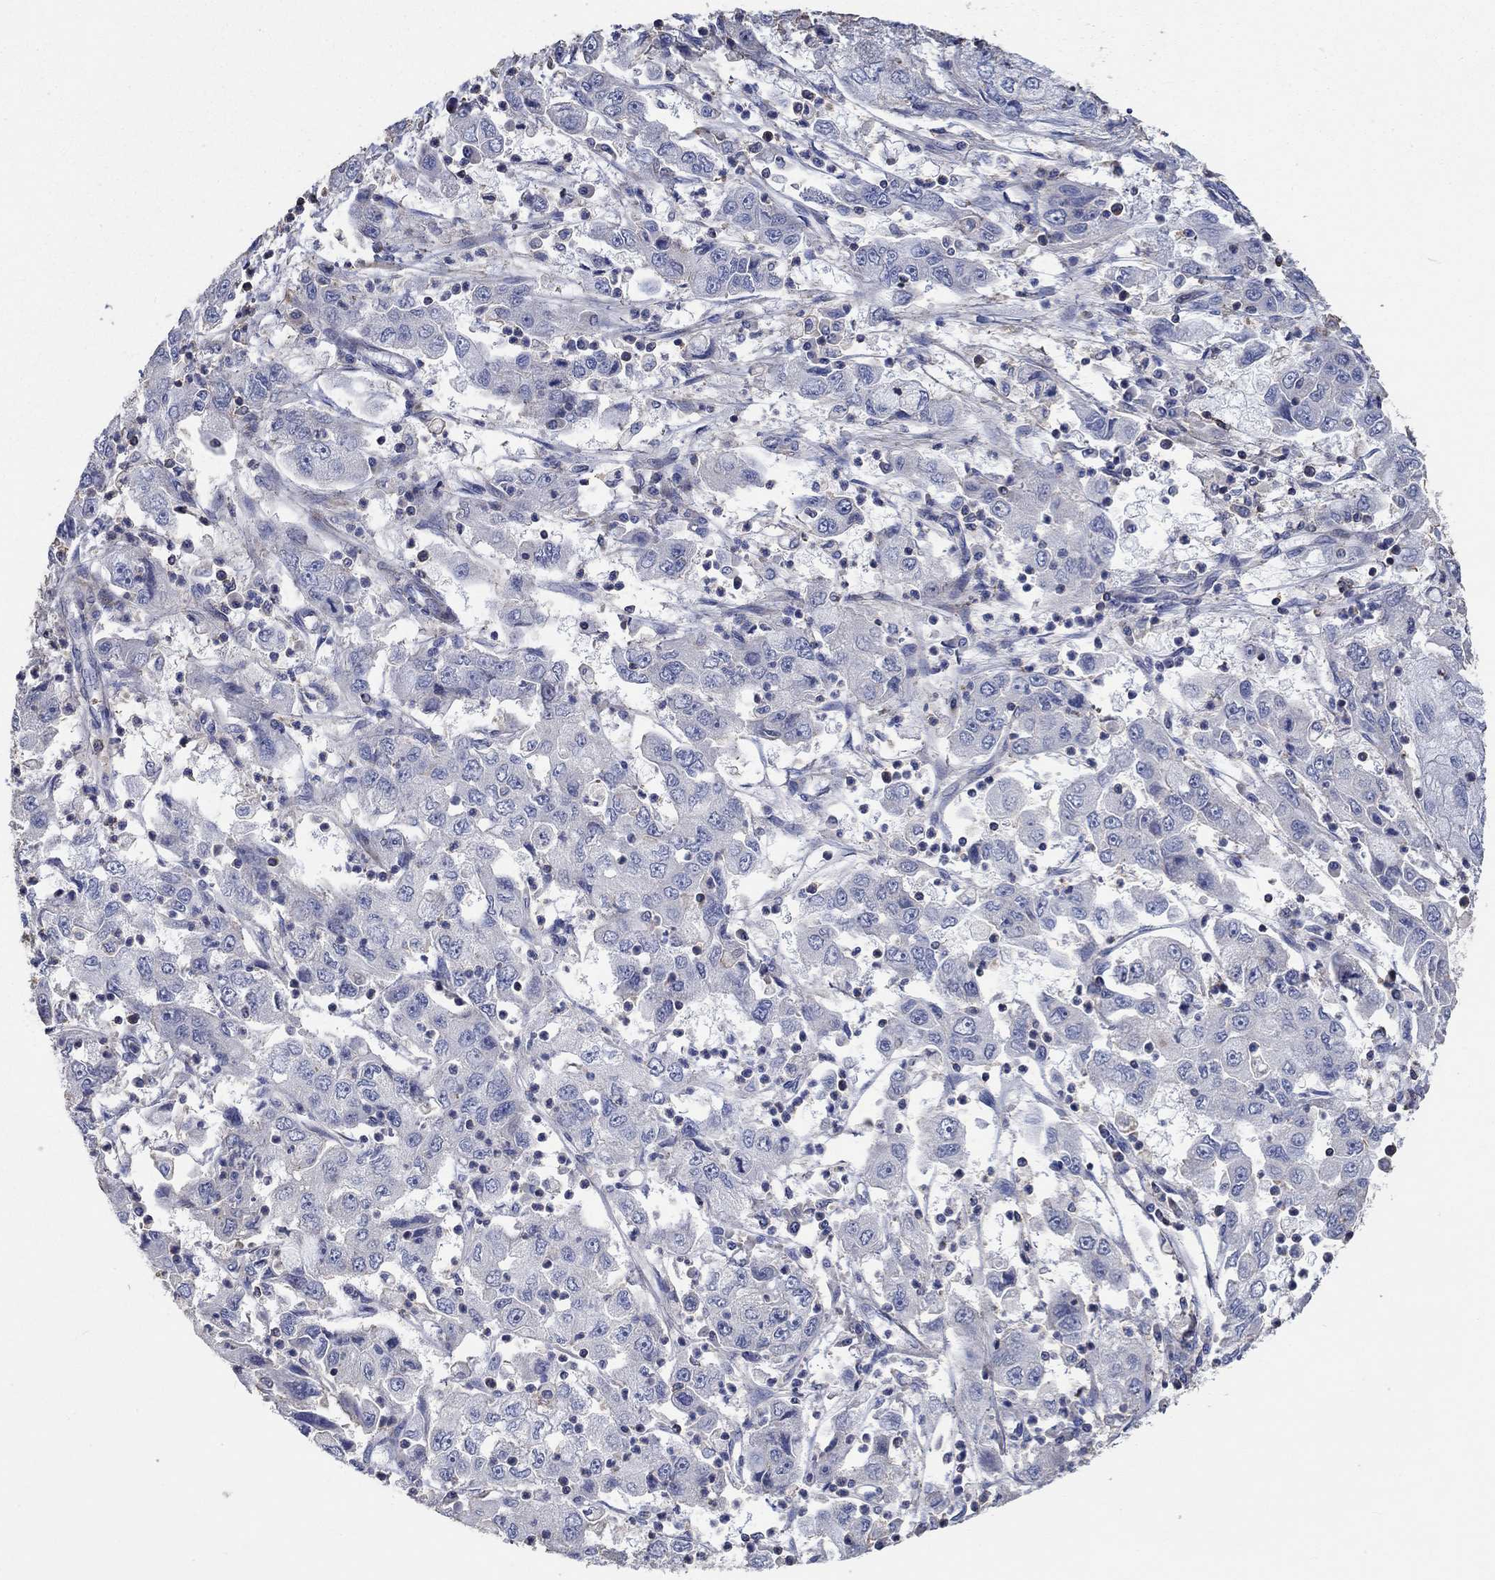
{"staining": {"intensity": "negative", "quantity": "none", "location": "none"}, "tissue": "cervical cancer", "cell_type": "Tumor cells", "image_type": "cancer", "snomed": [{"axis": "morphology", "description": "Squamous cell carcinoma, NOS"}, {"axis": "topography", "description": "Cervix"}], "caption": "The micrograph reveals no significant staining in tumor cells of cervical squamous cell carcinoma.", "gene": "TNFAIP8L3", "patient": {"sex": "female", "age": 36}}